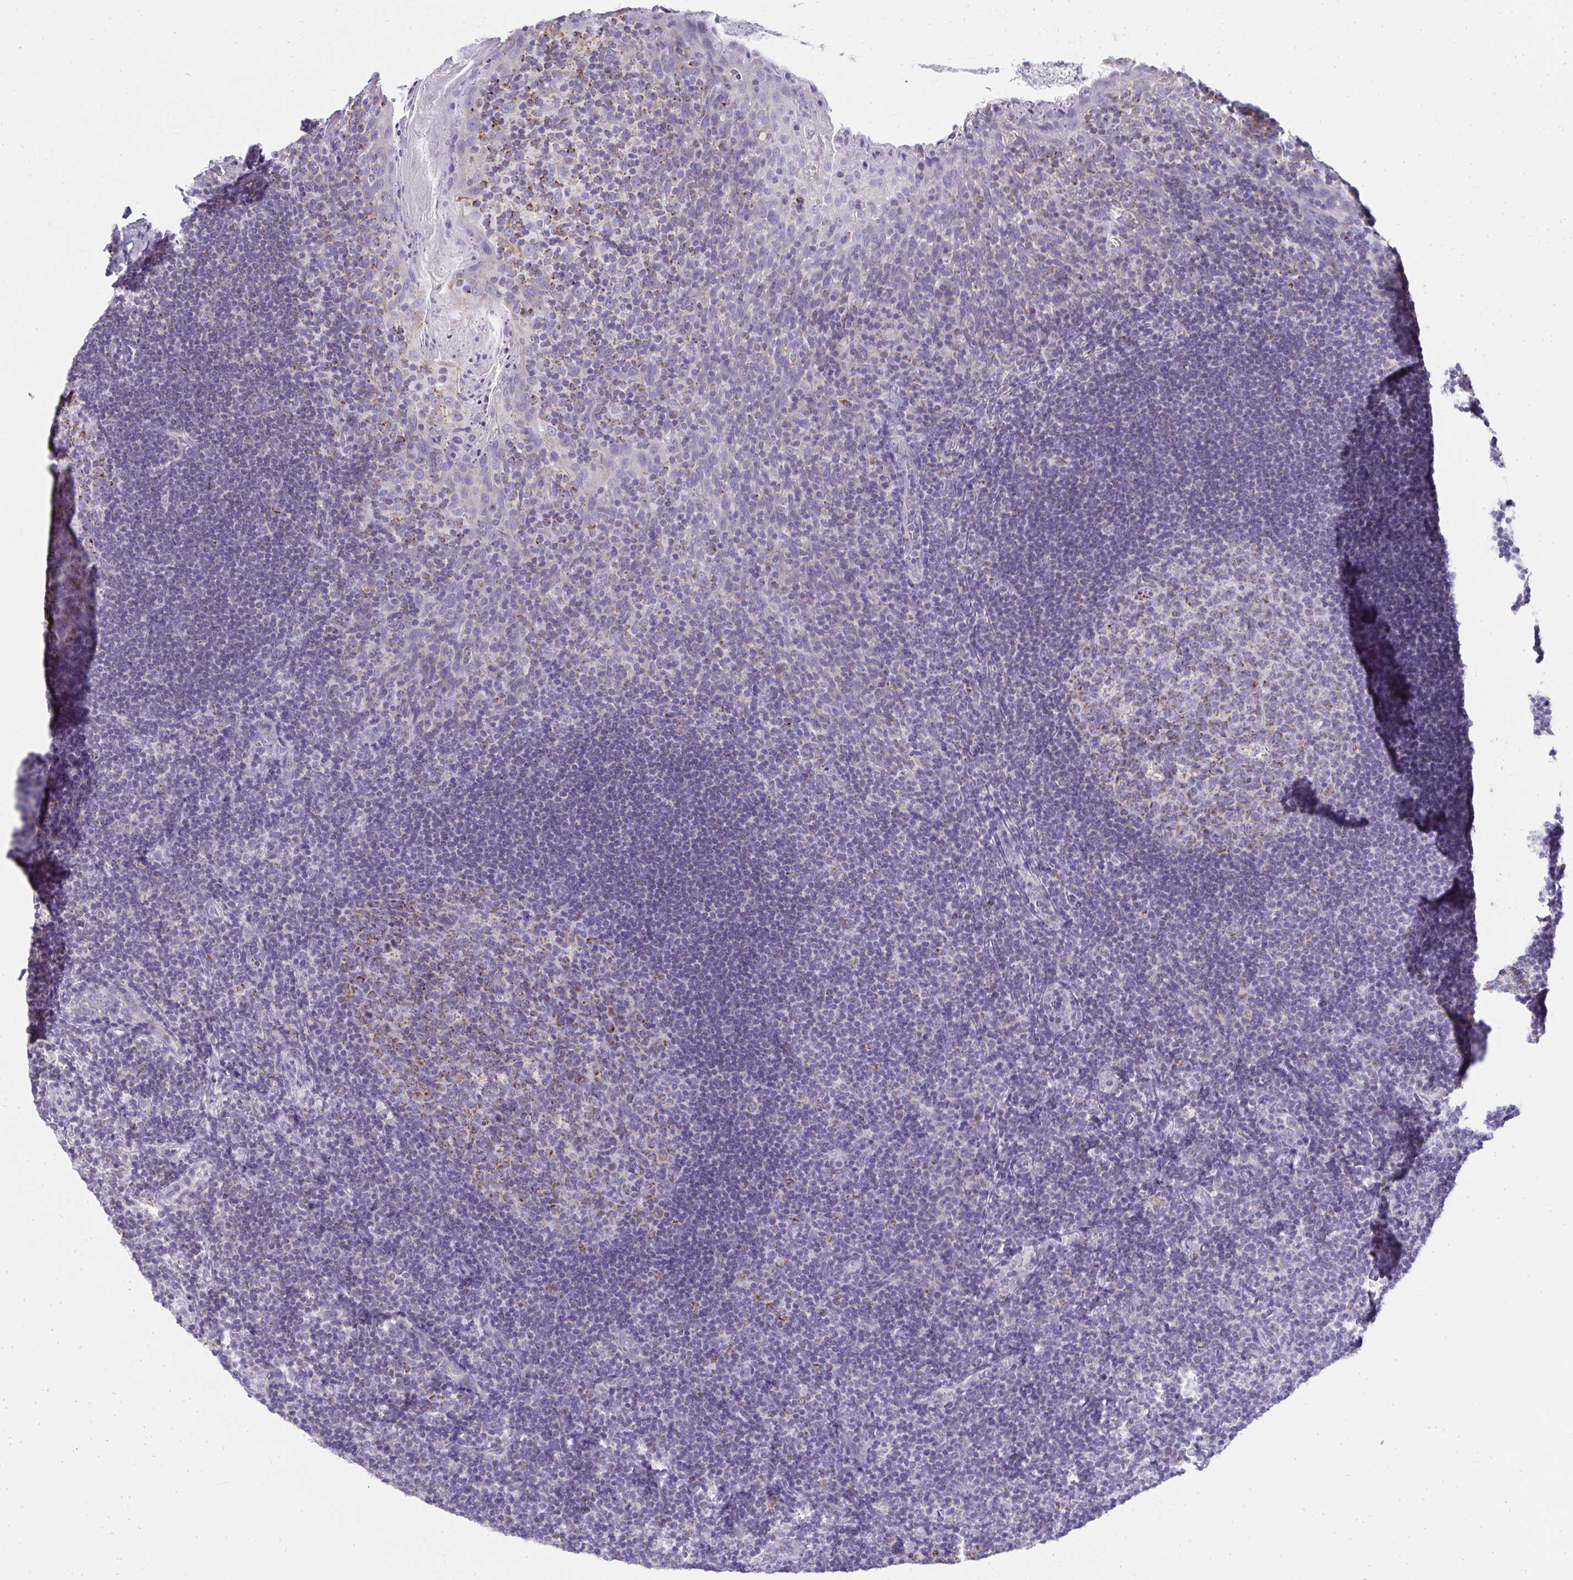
{"staining": {"intensity": "moderate", "quantity": "25%-75%", "location": "cytoplasmic/membranous"}, "tissue": "tonsil", "cell_type": "Germinal center cells", "image_type": "normal", "snomed": [{"axis": "morphology", "description": "Normal tissue, NOS"}, {"axis": "topography", "description": "Tonsil"}], "caption": "An immunohistochemistry micrograph of normal tissue is shown. Protein staining in brown highlights moderate cytoplasmic/membranous positivity in tonsil within germinal center cells.", "gene": "SLC6A1", "patient": {"sex": "male", "age": 17}}